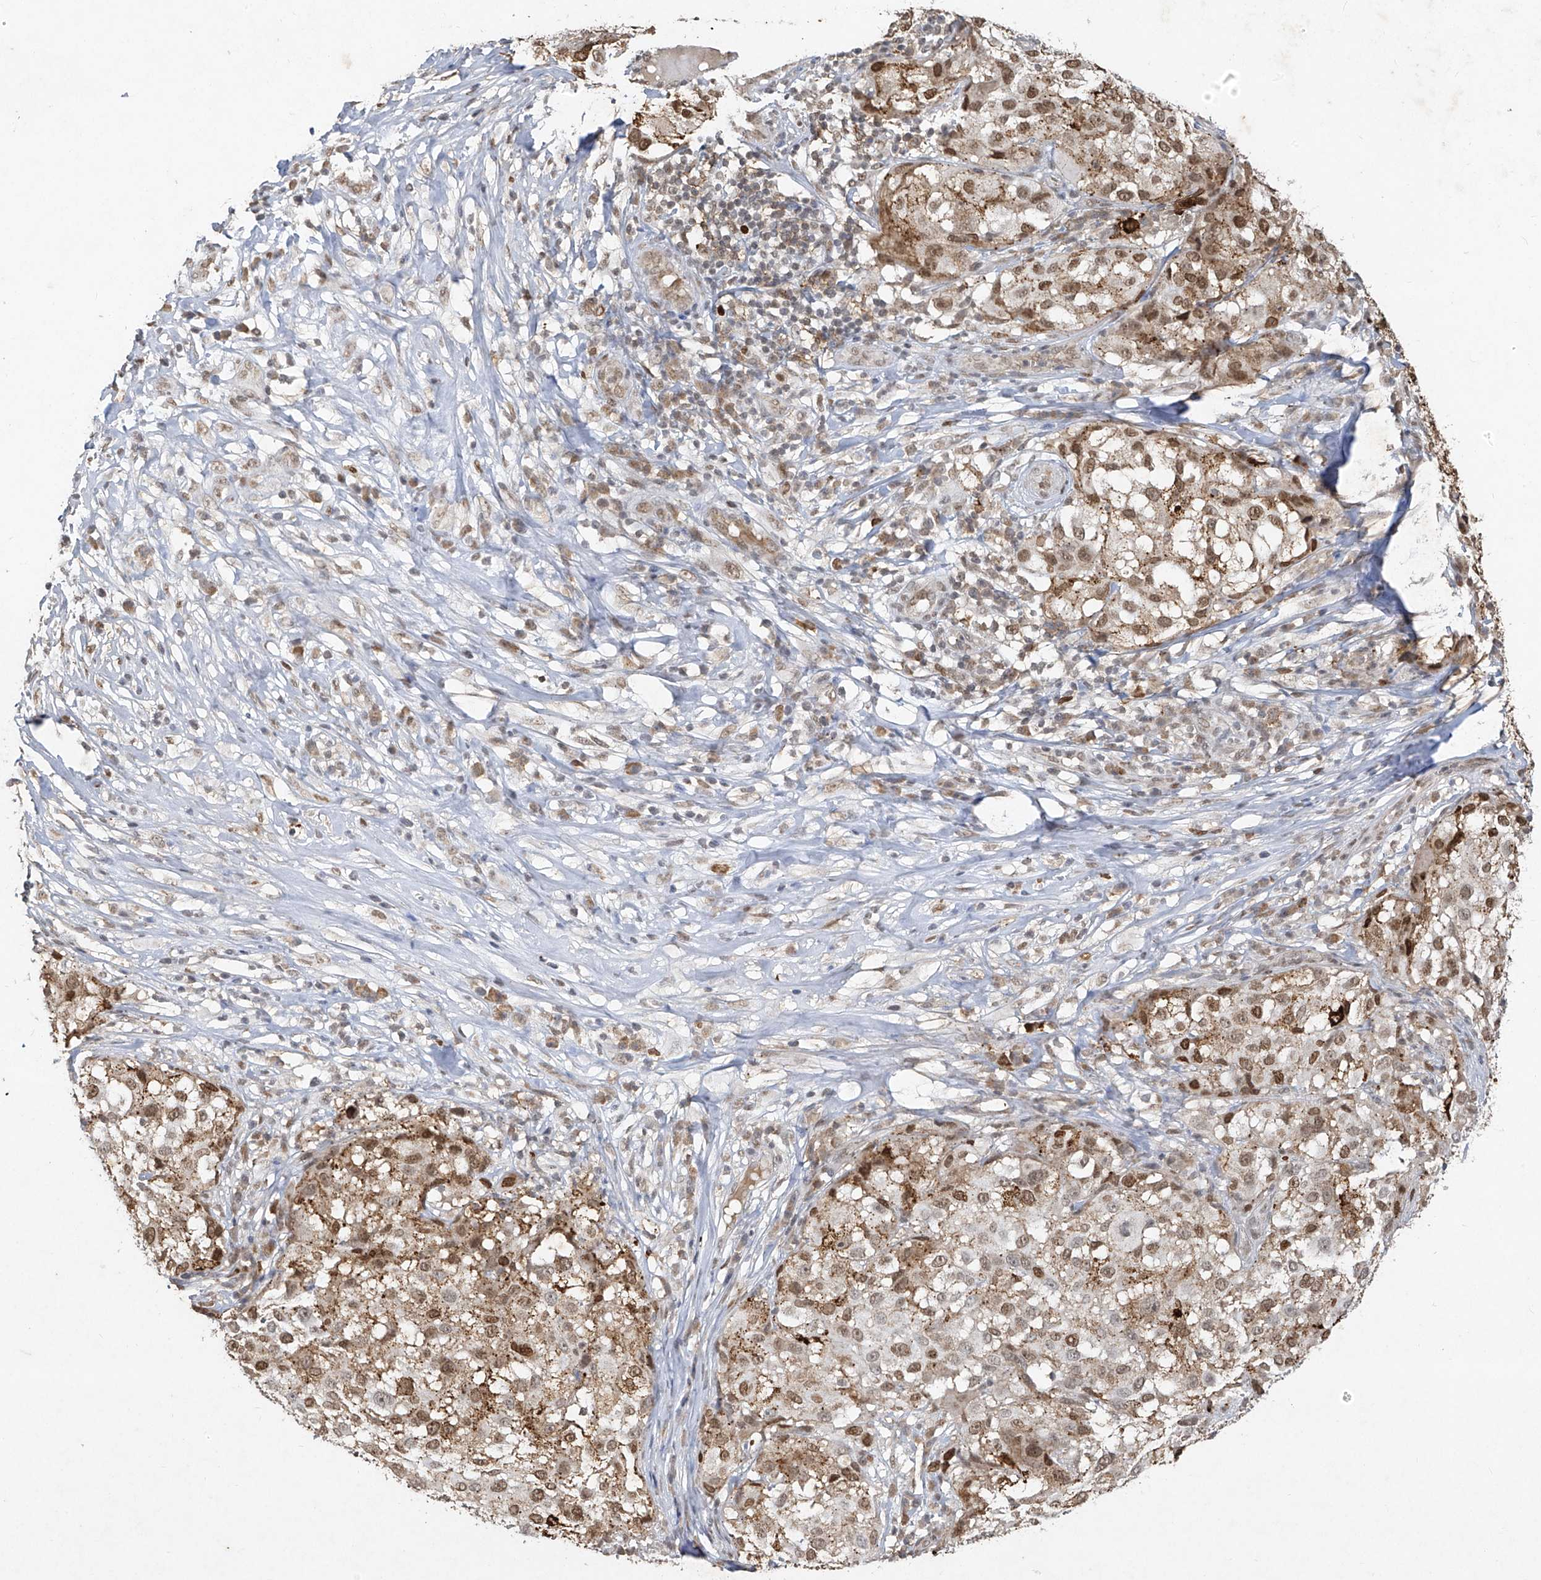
{"staining": {"intensity": "moderate", "quantity": ">75%", "location": "nuclear"}, "tissue": "melanoma", "cell_type": "Tumor cells", "image_type": "cancer", "snomed": [{"axis": "morphology", "description": "Necrosis, NOS"}, {"axis": "morphology", "description": "Malignant melanoma, NOS"}, {"axis": "topography", "description": "Skin"}], "caption": "Melanoma stained with immunohistochemistry demonstrates moderate nuclear expression in approximately >75% of tumor cells.", "gene": "ATRIP", "patient": {"sex": "female", "age": 87}}